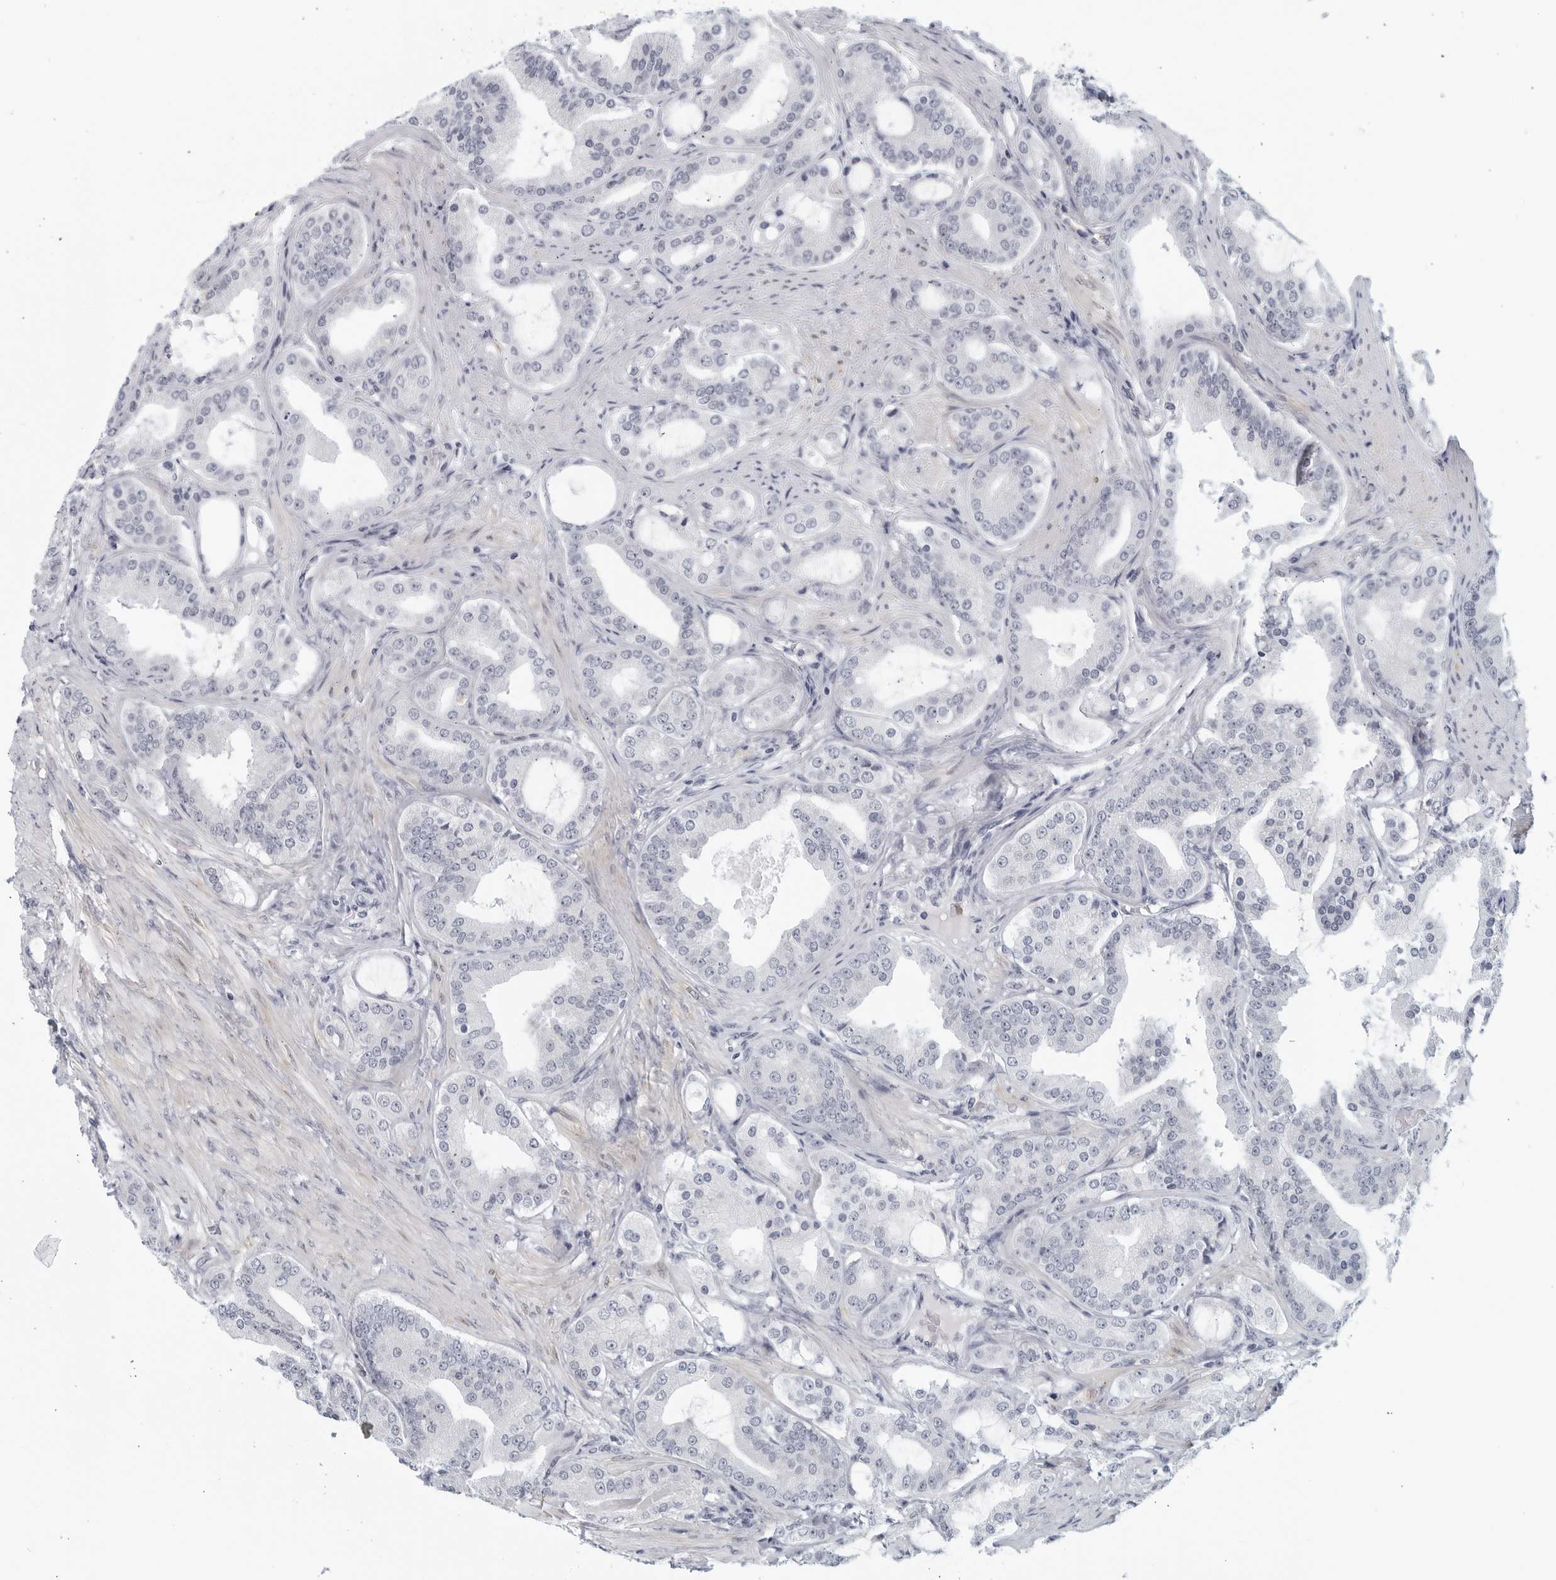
{"staining": {"intensity": "negative", "quantity": "none", "location": "none"}, "tissue": "prostate cancer", "cell_type": "Tumor cells", "image_type": "cancer", "snomed": [{"axis": "morphology", "description": "Adenocarcinoma, High grade"}, {"axis": "topography", "description": "Prostate"}], "caption": "Immunohistochemical staining of prostate cancer displays no significant staining in tumor cells.", "gene": "MATN1", "patient": {"sex": "male", "age": 60}}